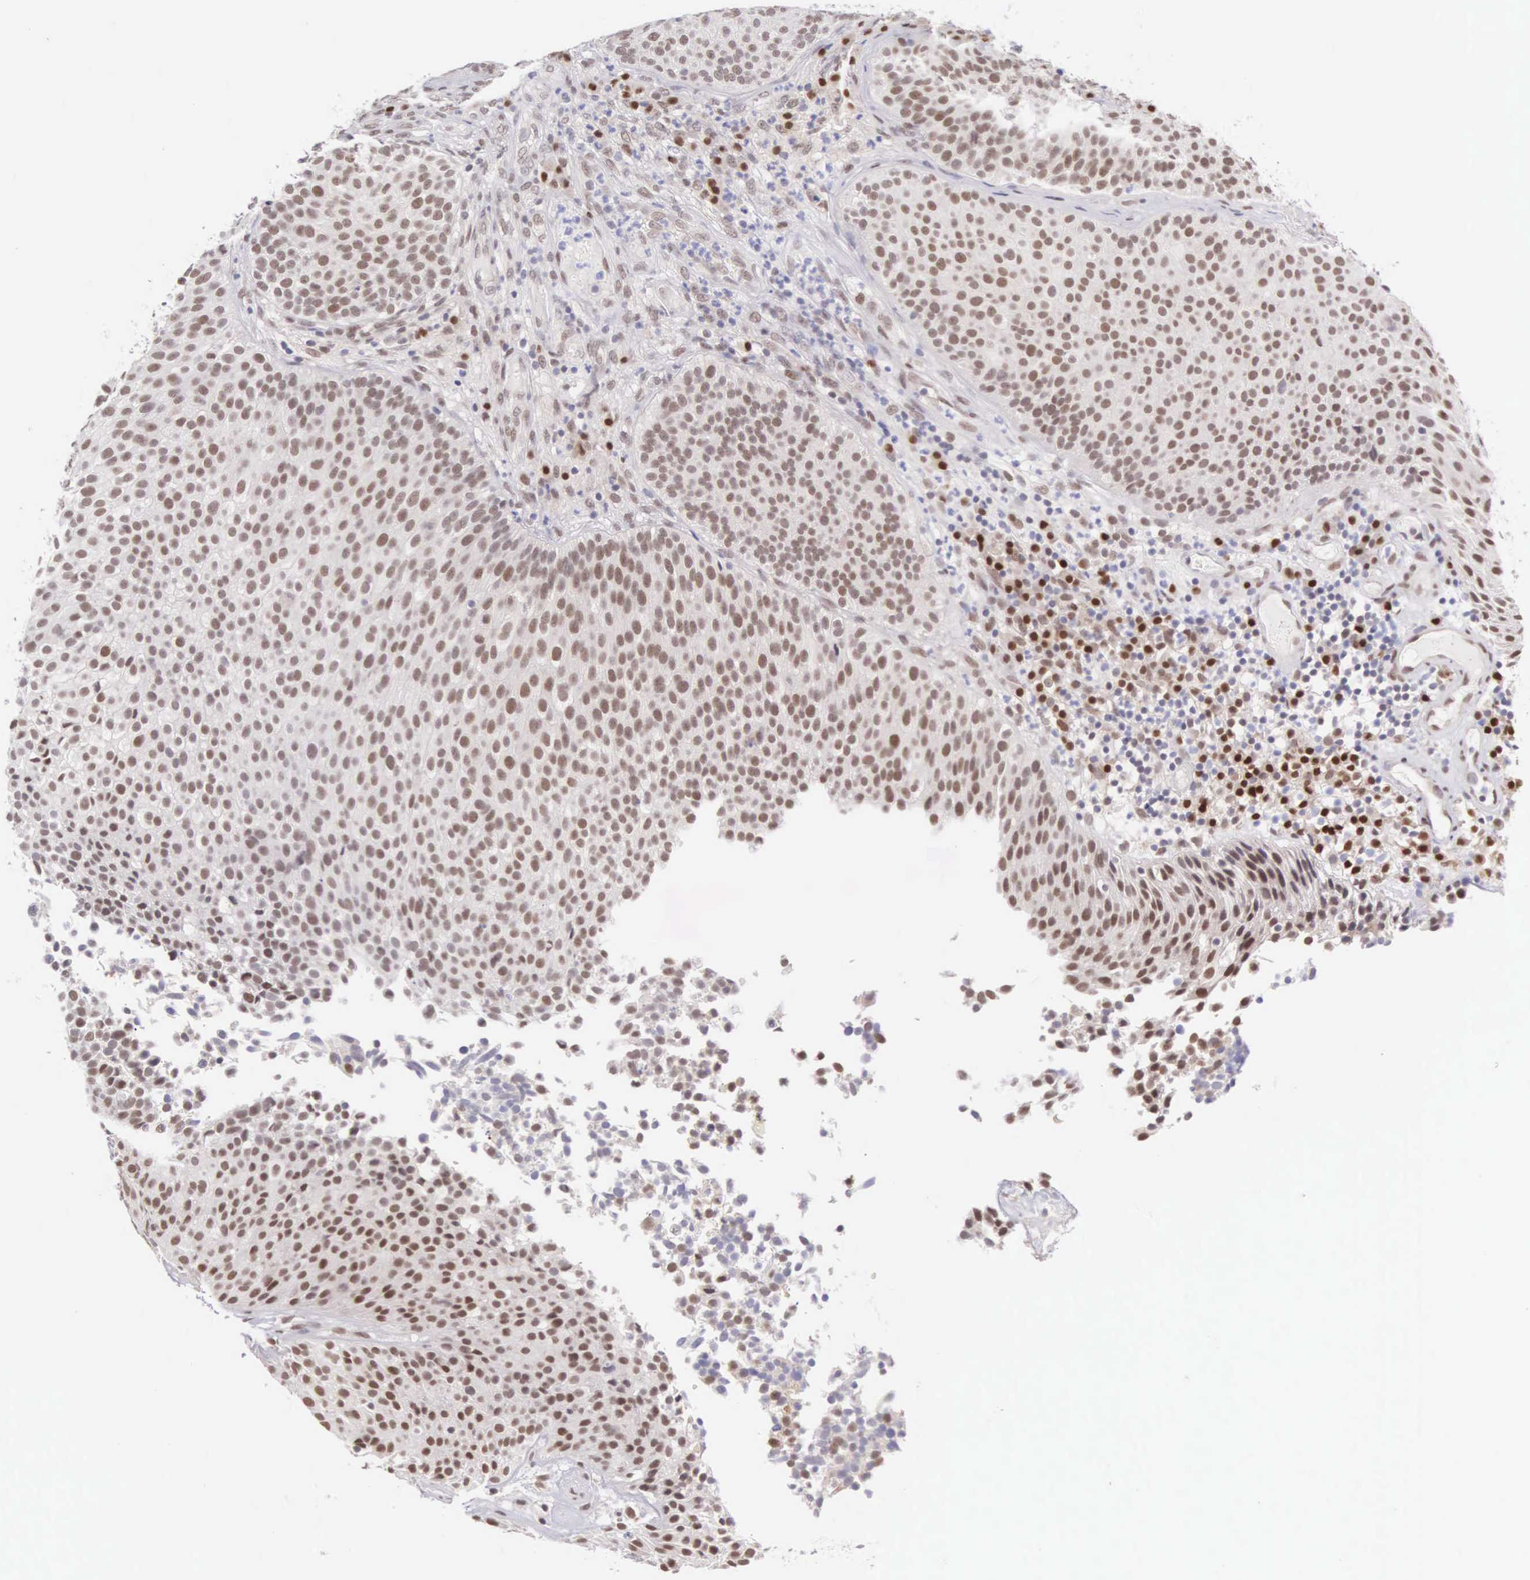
{"staining": {"intensity": "moderate", "quantity": ">75%", "location": "nuclear"}, "tissue": "urothelial cancer", "cell_type": "Tumor cells", "image_type": "cancer", "snomed": [{"axis": "morphology", "description": "Urothelial carcinoma, Low grade"}, {"axis": "topography", "description": "Urinary bladder"}], "caption": "Low-grade urothelial carcinoma stained for a protein (brown) displays moderate nuclear positive expression in approximately >75% of tumor cells.", "gene": "CCDC117", "patient": {"sex": "male", "age": 85}}